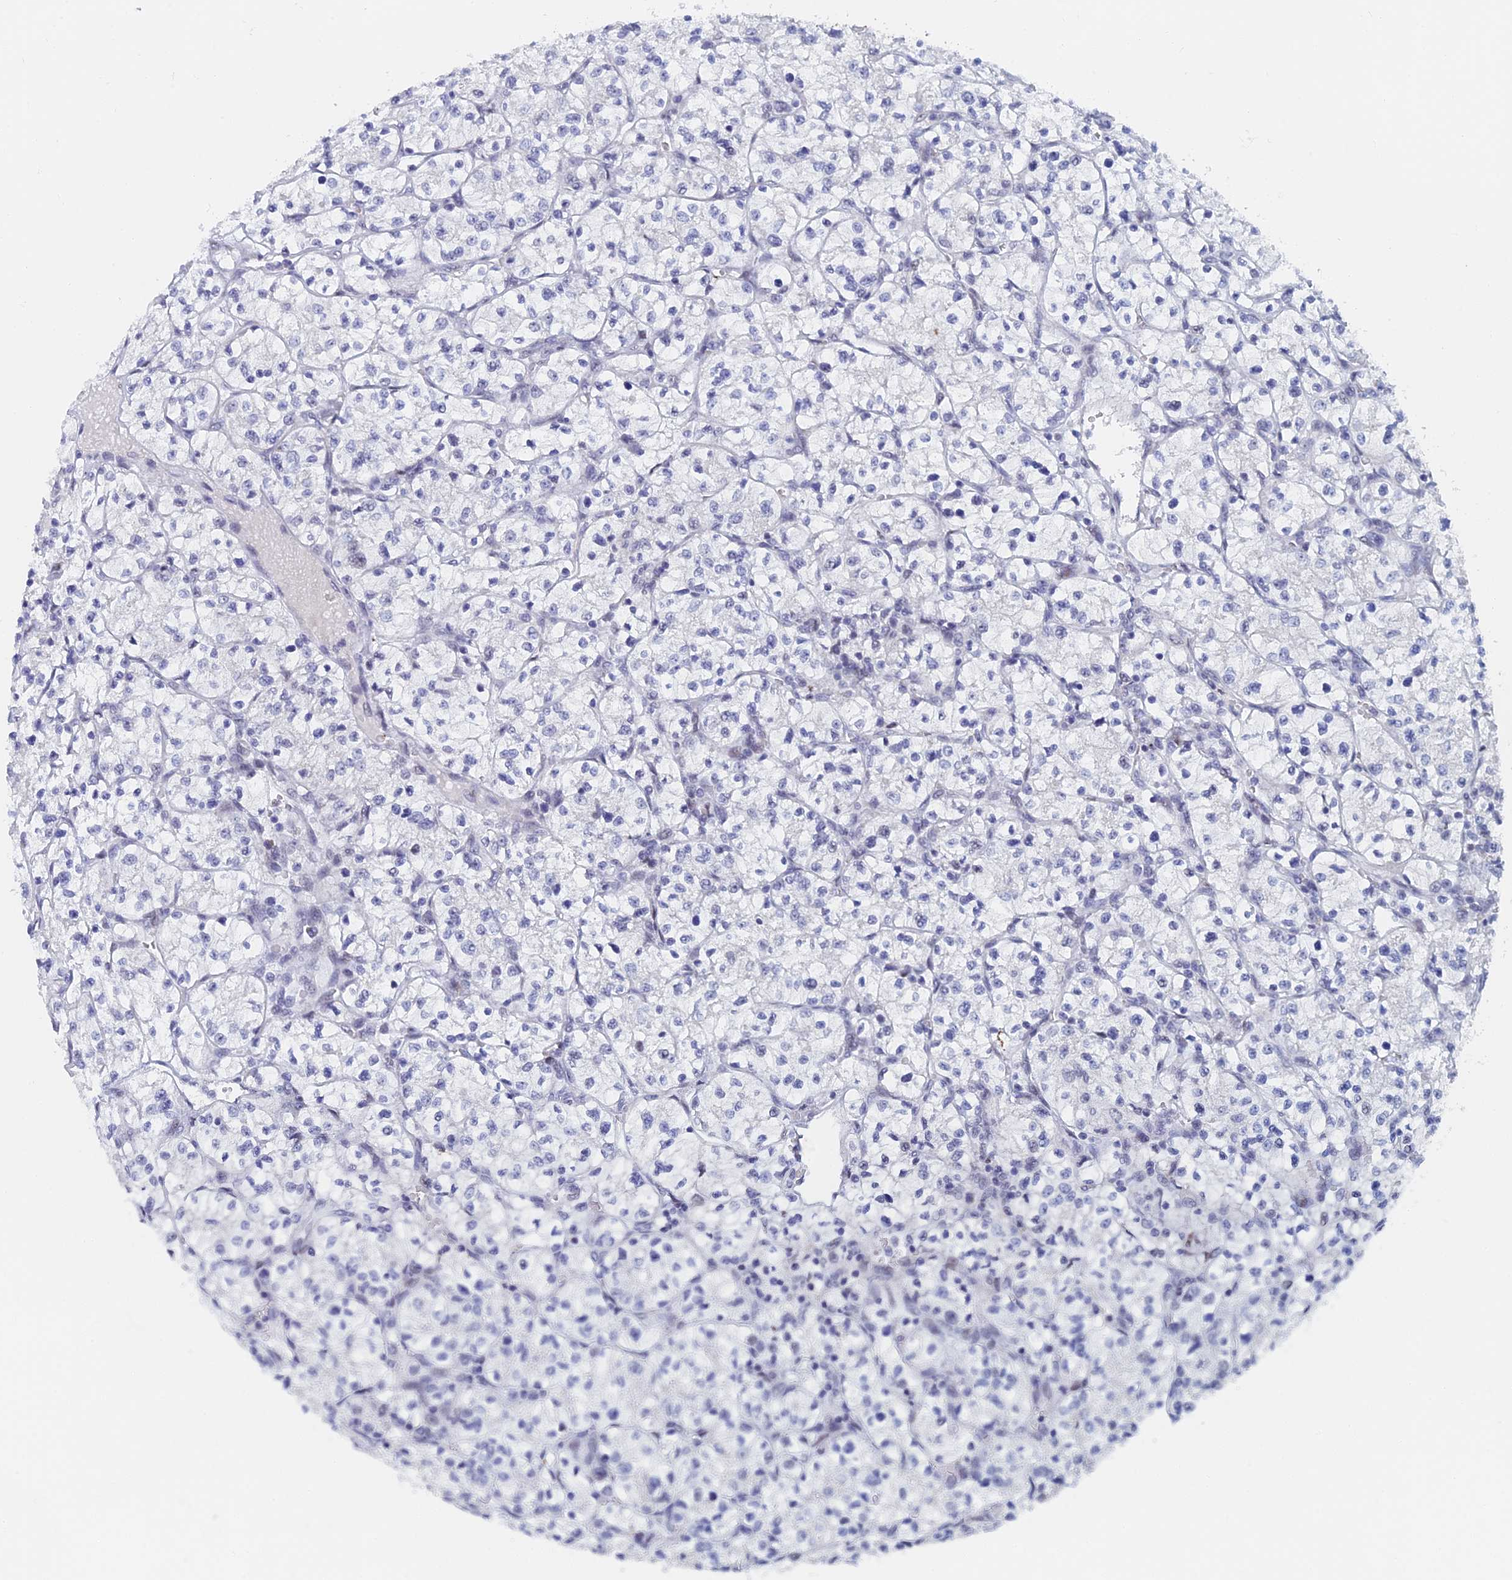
{"staining": {"intensity": "negative", "quantity": "none", "location": "none"}, "tissue": "renal cancer", "cell_type": "Tumor cells", "image_type": "cancer", "snomed": [{"axis": "morphology", "description": "Adenocarcinoma, NOS"}, {"axis": "topography", "description": "Kidney"}], "caption": "Renal cancer was stained to show a protein in brown. There is no significant expression in tumor cells.", "gene": "GMNC", "patient": {"sex": "female", "age": 64}}